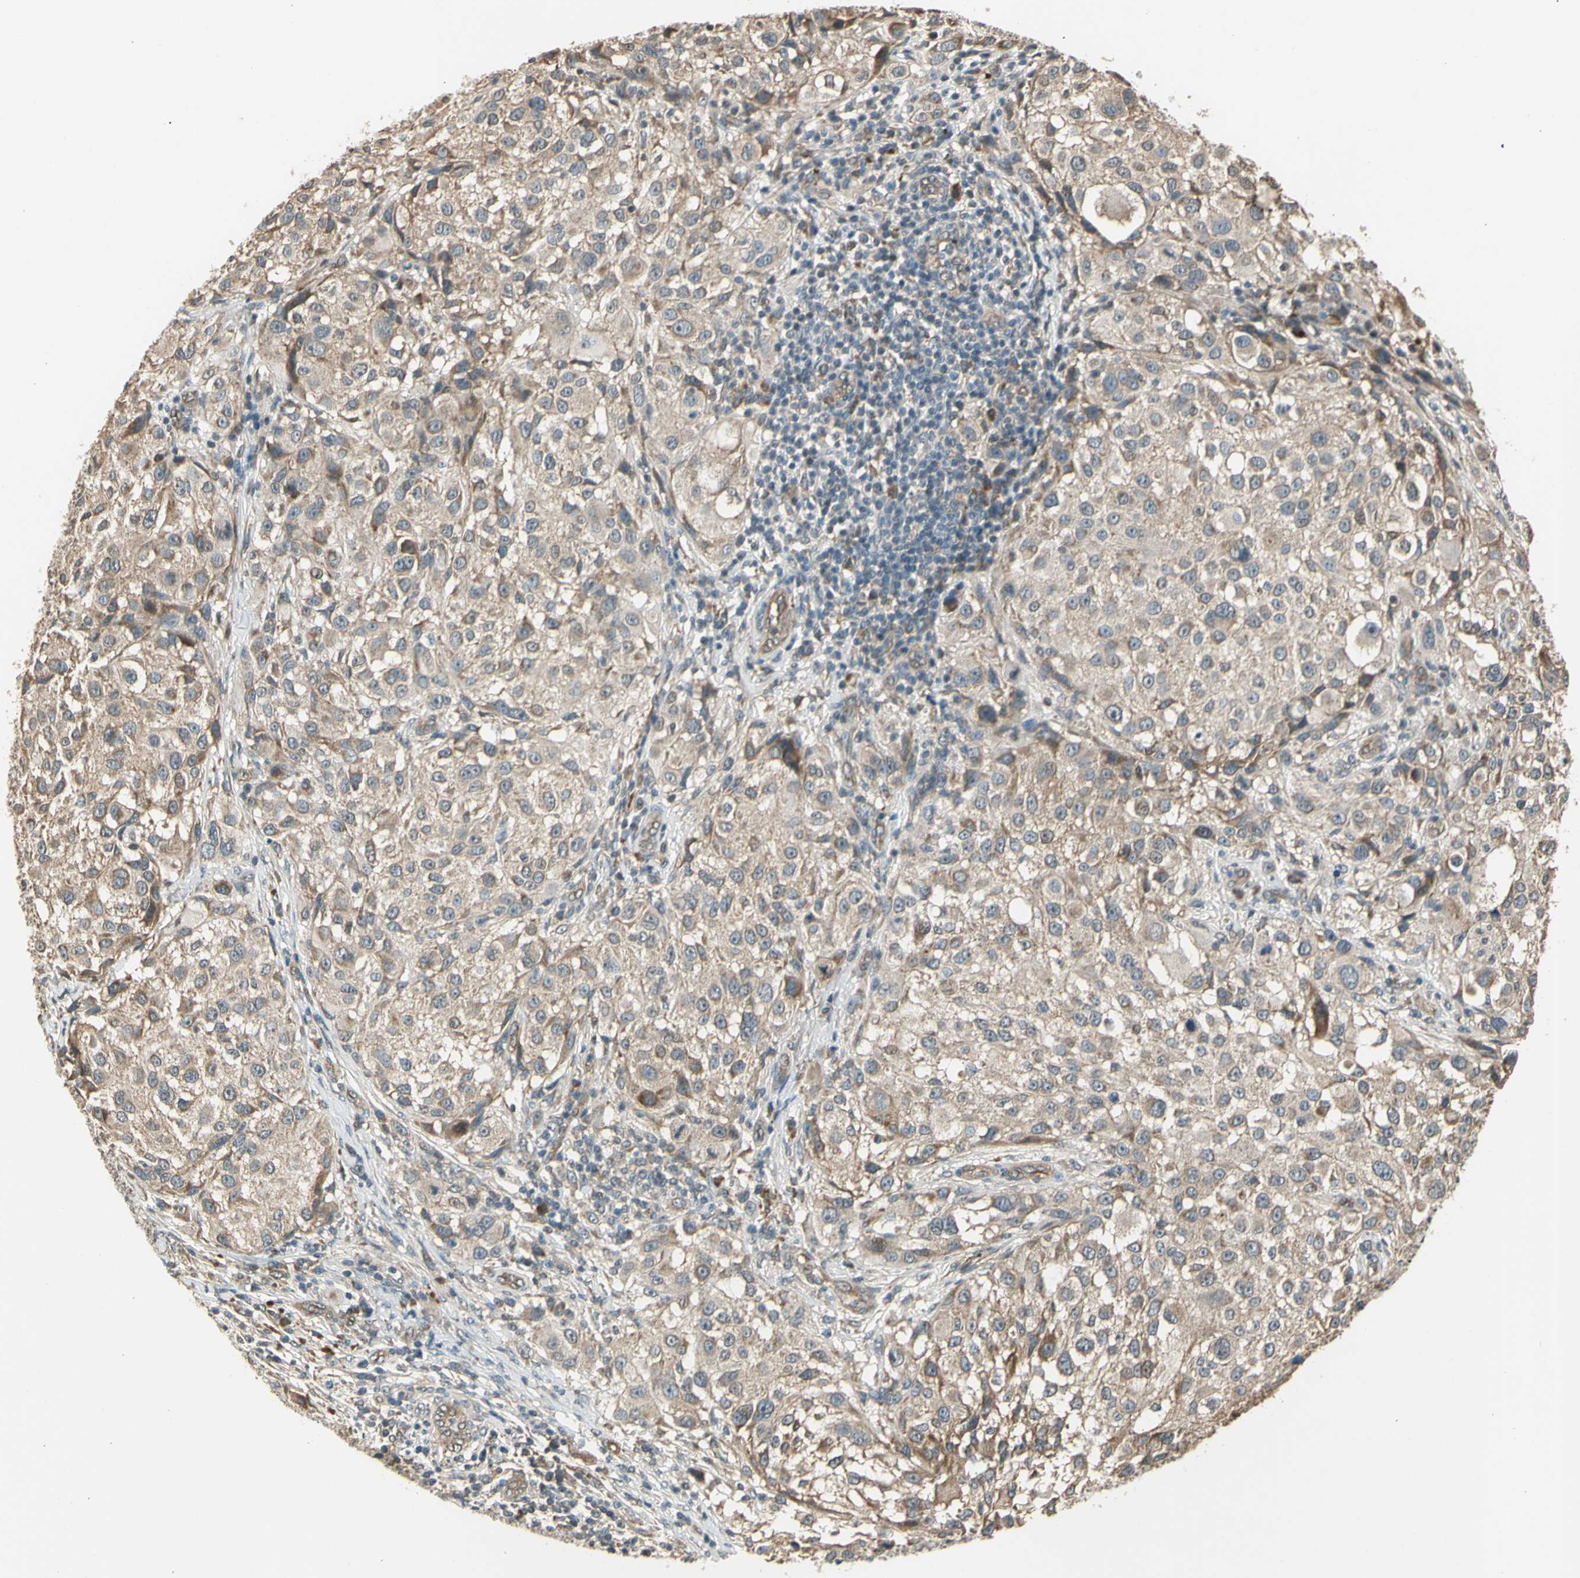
{"staining": {"intensity": "weak", "quantity": "25%-75%", "location": "cytoplasmic/membranous"}, "tissue": "melanoma", "cell_type": "Tumor cells", "image_type": "cancer", "snomed": [{"axis": "morphology", "description": "Necrosis, NOS"}, {"axis": "morphology", "description": "Malignant melanoma, NOS"}, {"axis": "topography", "description": "Skin"}], "caption": "A photomicrograph of malignant melanoma stained for a protein reveals weak cytoplasmic/membranous brown staining in tumor cells. Using DAB (brown) and hematoxylin (blue) stains, captured at high magnification using brightfield microscopy.", "gene": "EFNB2", "patient": {"sex": "female", "age": 87}}